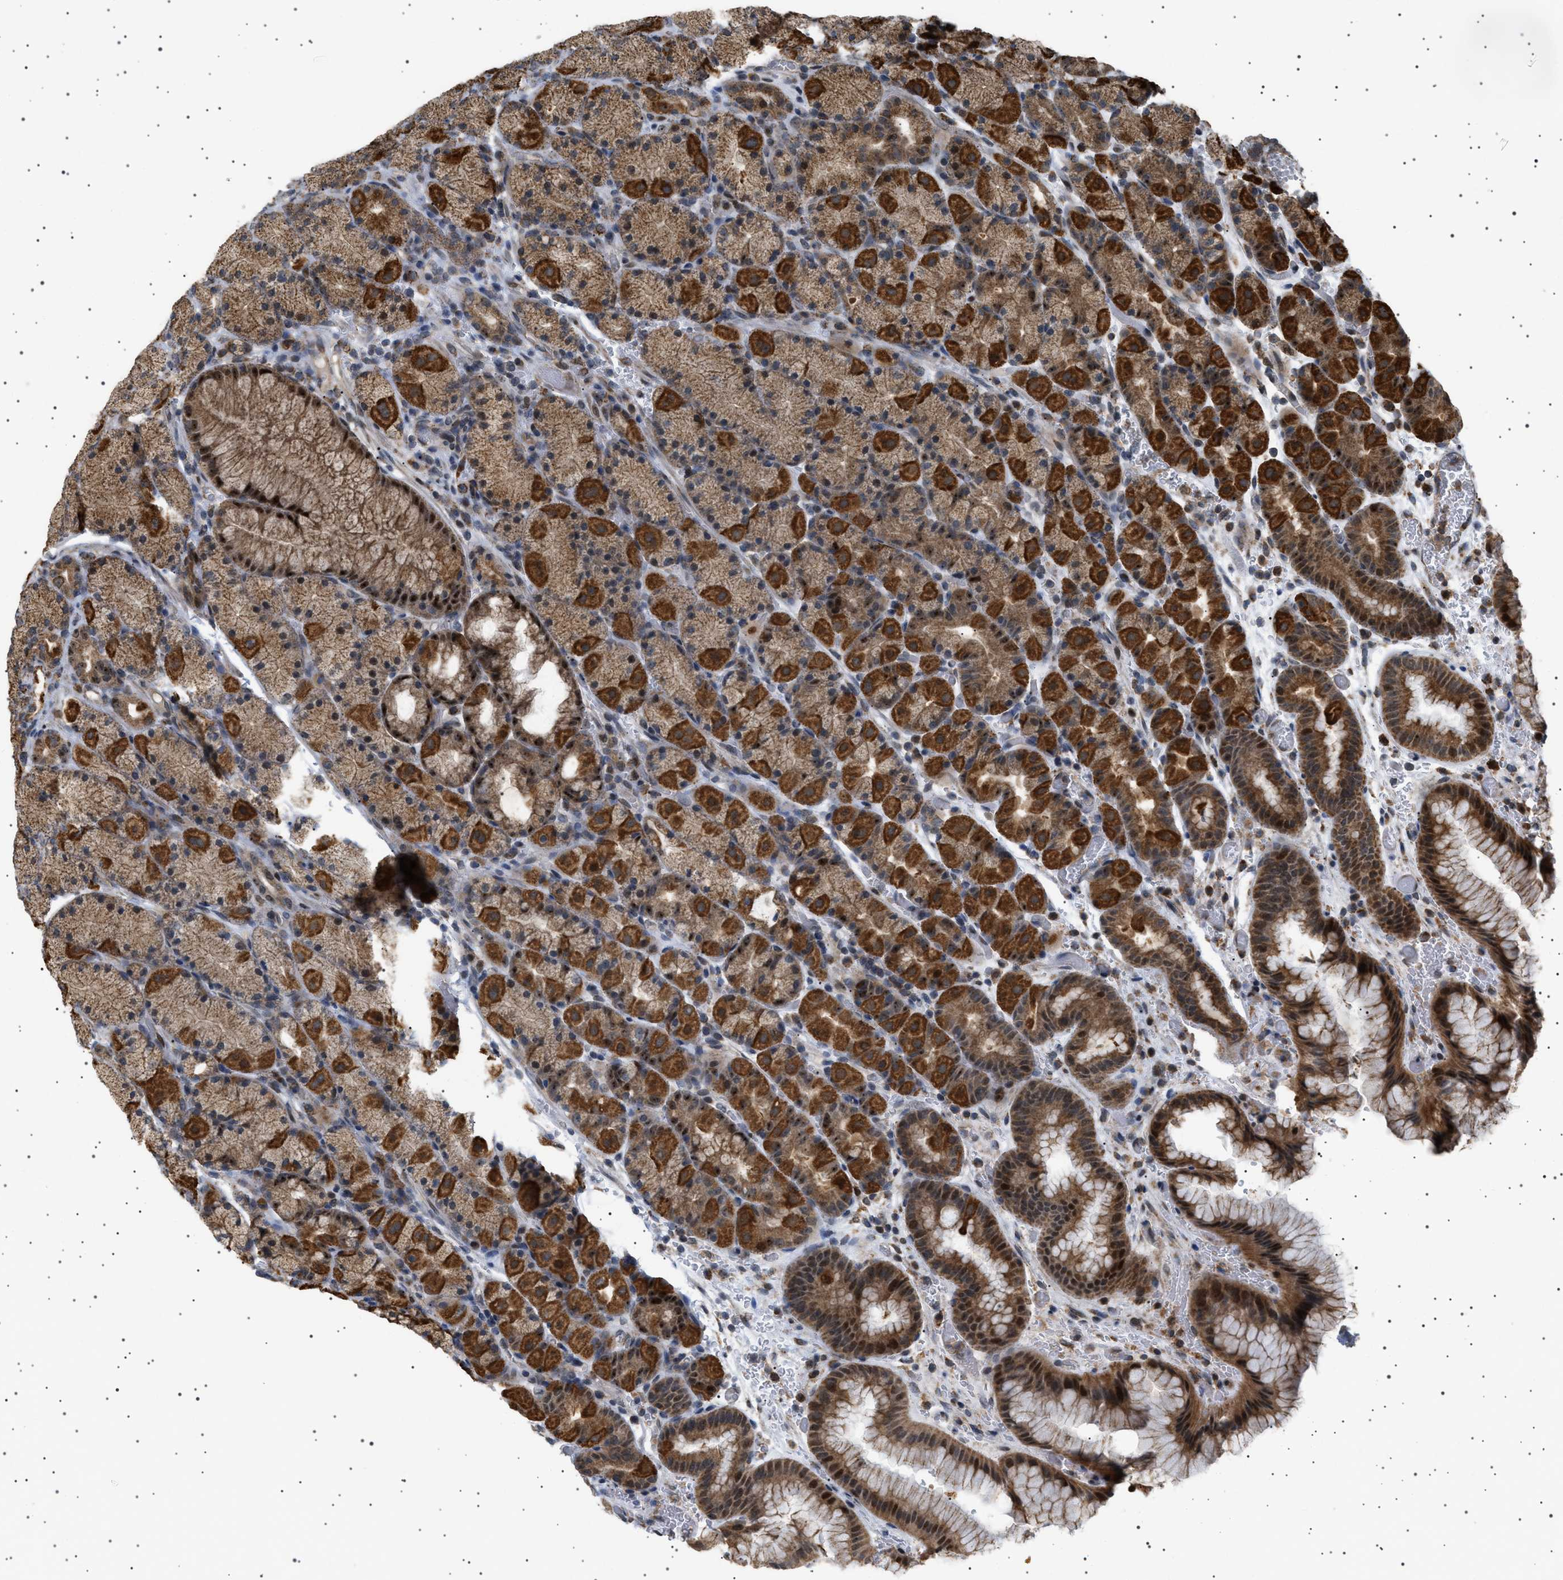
{"staining": {"intensity": "strong", "quantity": ">75%", "location": "cytoplasmic/membranous,nuclear"}, "tissue": "stomach", "cell_type": "Glandular cells", "image_type": "normal", "snomed": [{"axis": "morphology", "description": "Normal tissue, NOS"}, {"axis": "morphology", "description": "Carcinoid, malignant, NOS"}, {"axis": "topography", "description": "Stomach, upper"}], "caption": "Benign stomach was stained to show a protein in brown. There is high levels of strong cytoplasmic/membranous,nuclear staining in about >75% of glandular cells. (DAB IHC with brightfield microscopy, high magnification).", "gene": "MELK", "patient": {"sex": "male", "age": 39}}